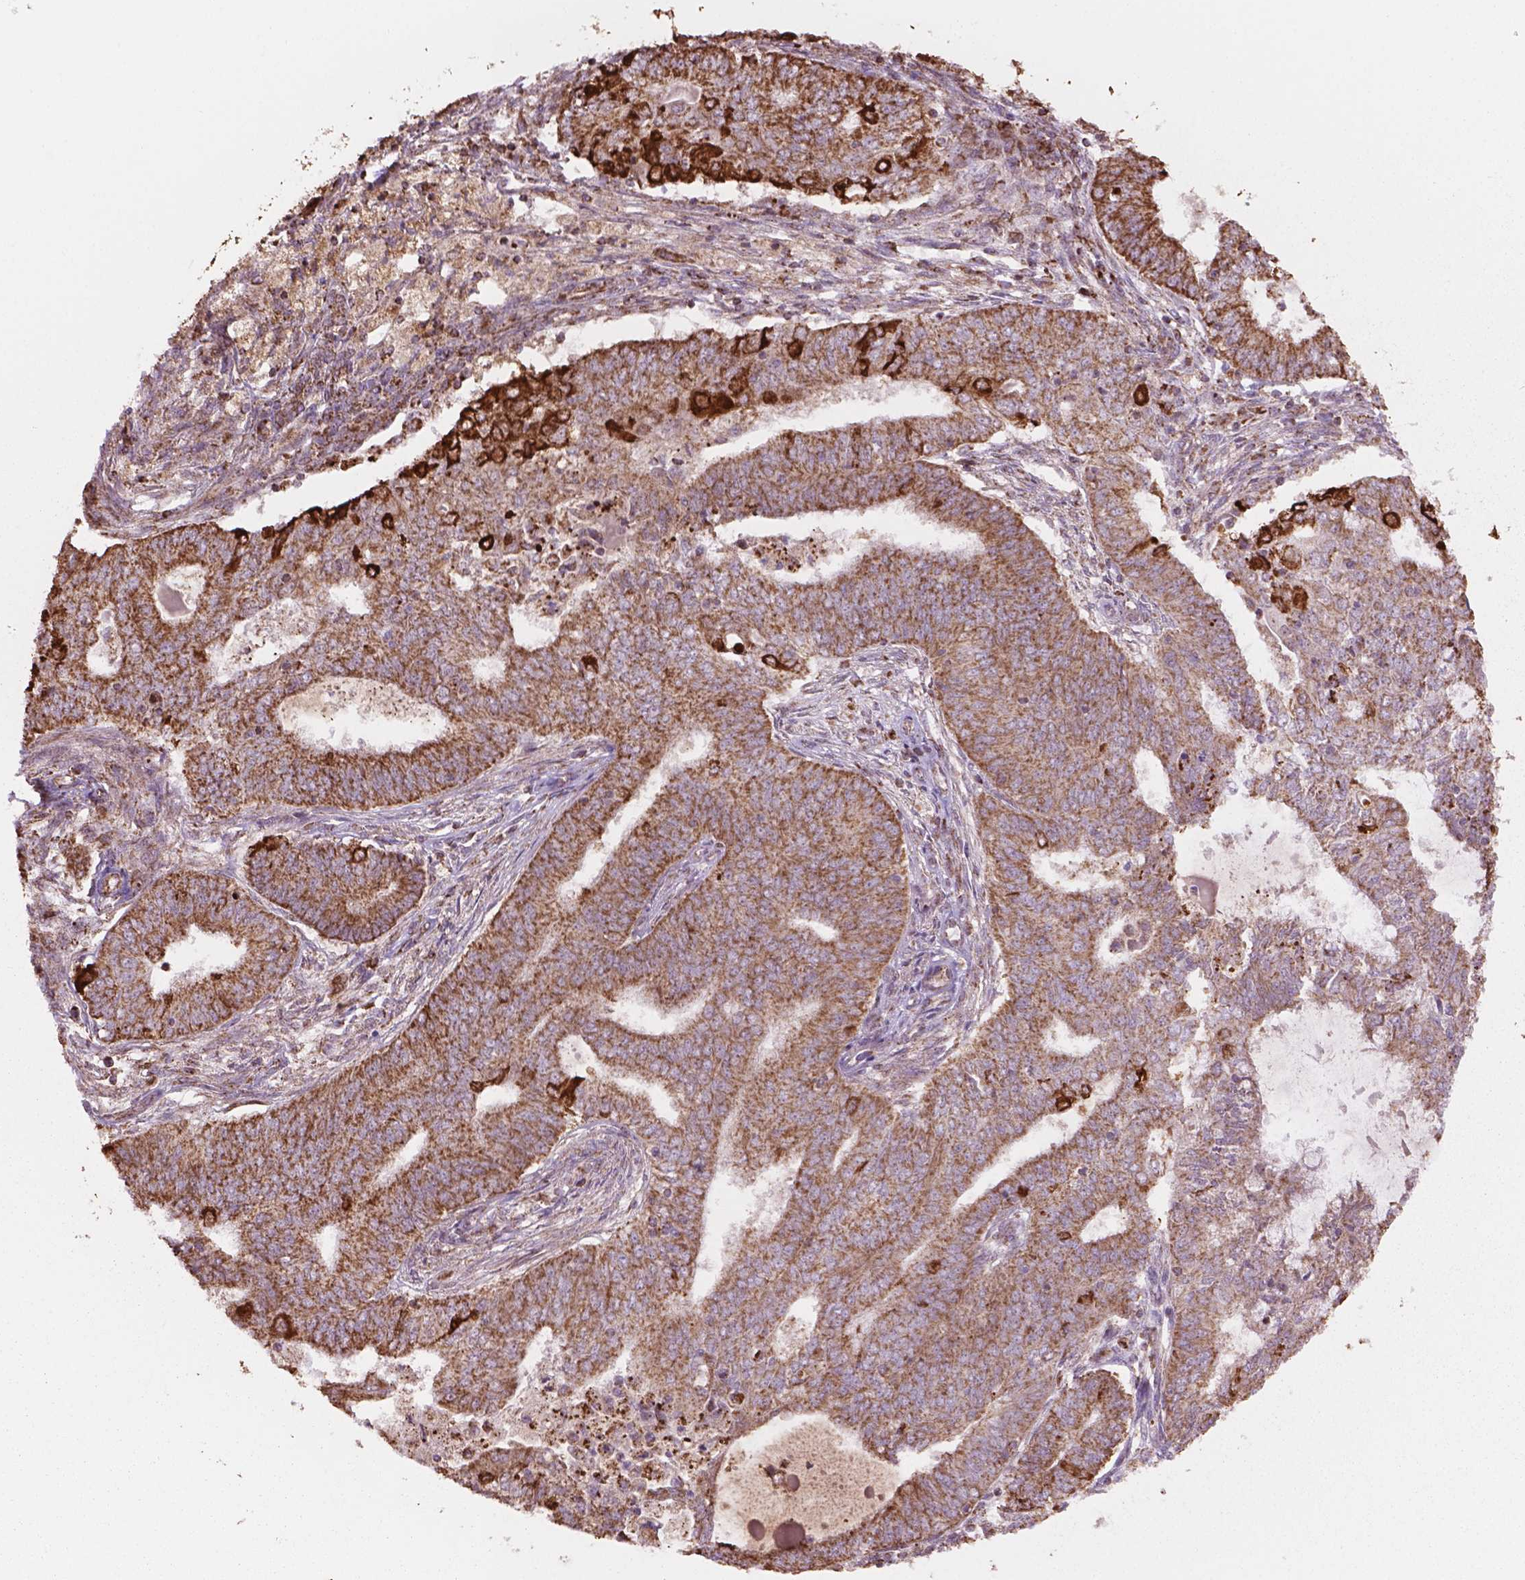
{"staining": {"intensity": "weak", "quantity": ">75%", "location": "cytoplasmic/membranous"}, "tissue": "endometrial cancer", "cell_type": "Tumor cells", "image_type": "cancer", "snomed": [{"axis": "morphology", "description": "Adenocarcinoma, NOS"}, {"axis": "topography", "description": "Endometrium"}], "caption": "A micrograph of human adenocarcinoma (endometrial) stained for a protein shows weak cytoplasmic/membranous brown staining in tumor cells.", "gene": "HS3ST3A1", "patient": {"sex": "female", "age": 62}}